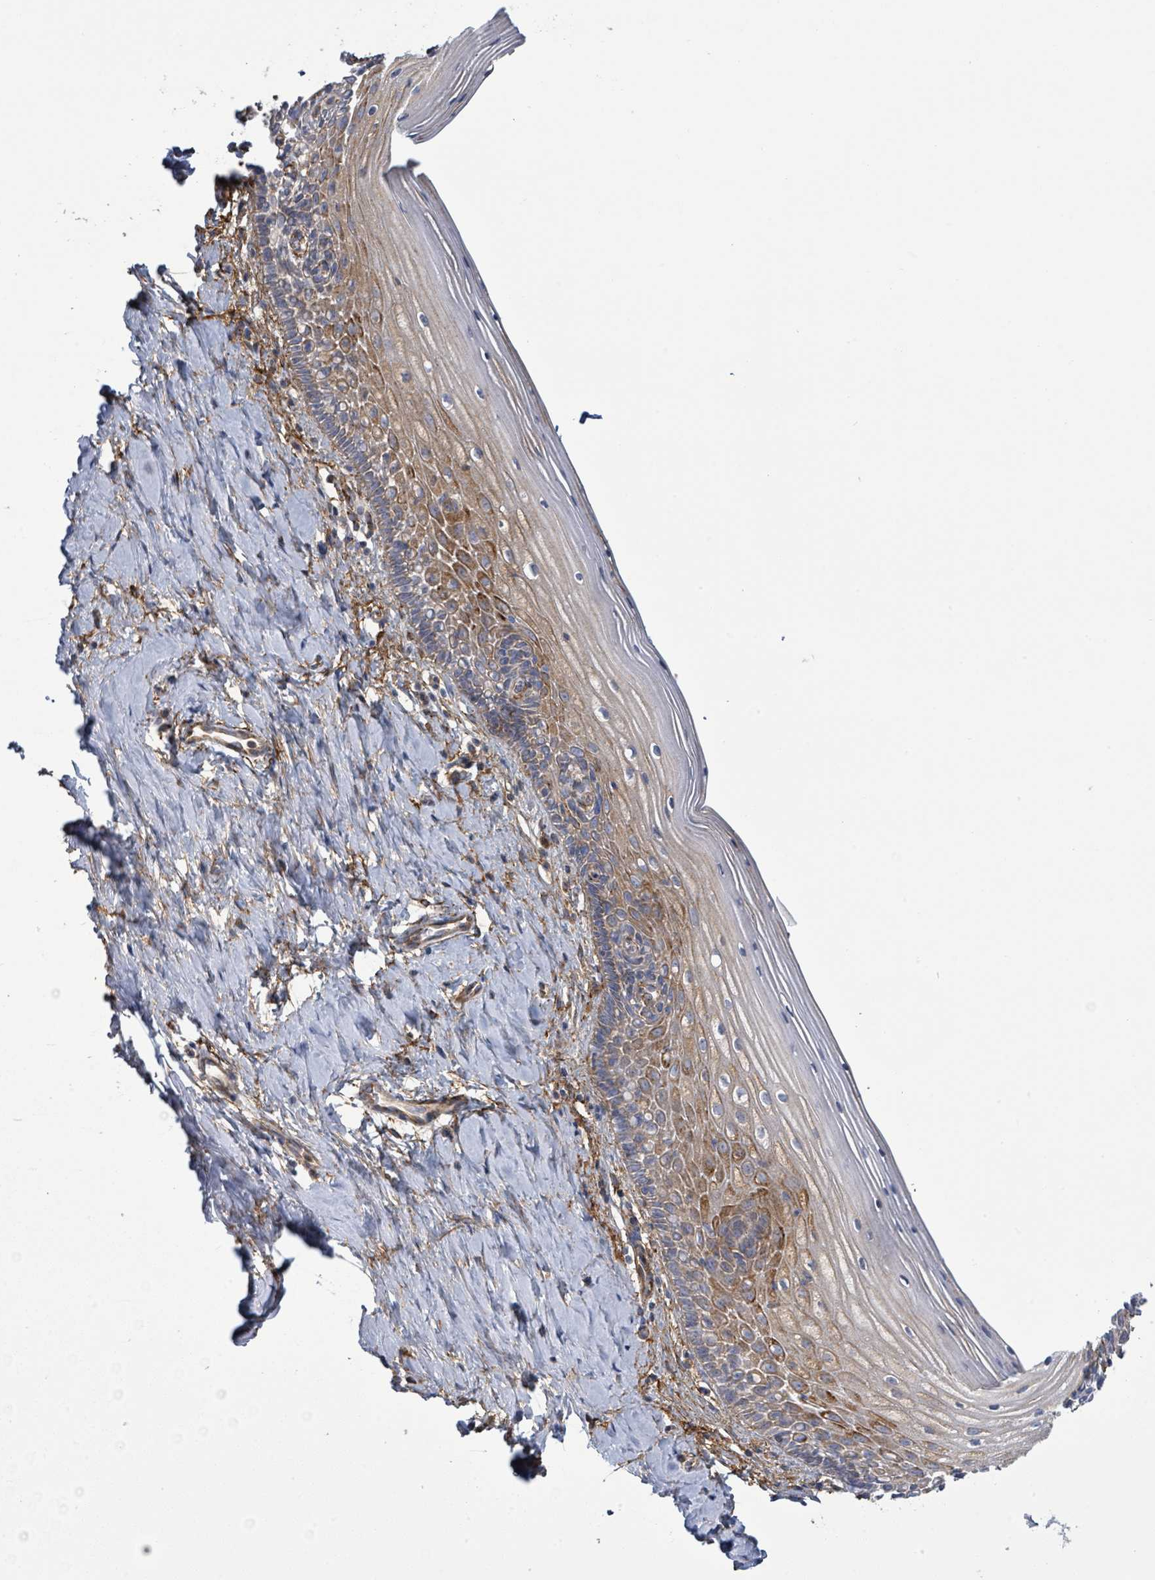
{"staining": {"intensity": "moderate", "quantity": "25%-75%", "location": "cytoplasmic/membranous"}, "tissue": "cervix", "cell_type": "Glandular cells", "image_type": "normal", "snomed": [{"axis": "morphology", "description": "Normal tissue, NOS"}, {"axis": "topography", "description": "Cervix"}], "caption": "Immunohistochemical staining of unremarkable human cervix demonstrates moderate cytoplasmic/membranous protein staining in about 25%-75% of glandular cells.", "gene": "EGFL7", "patient": {"sex": "female", "age": 44}}